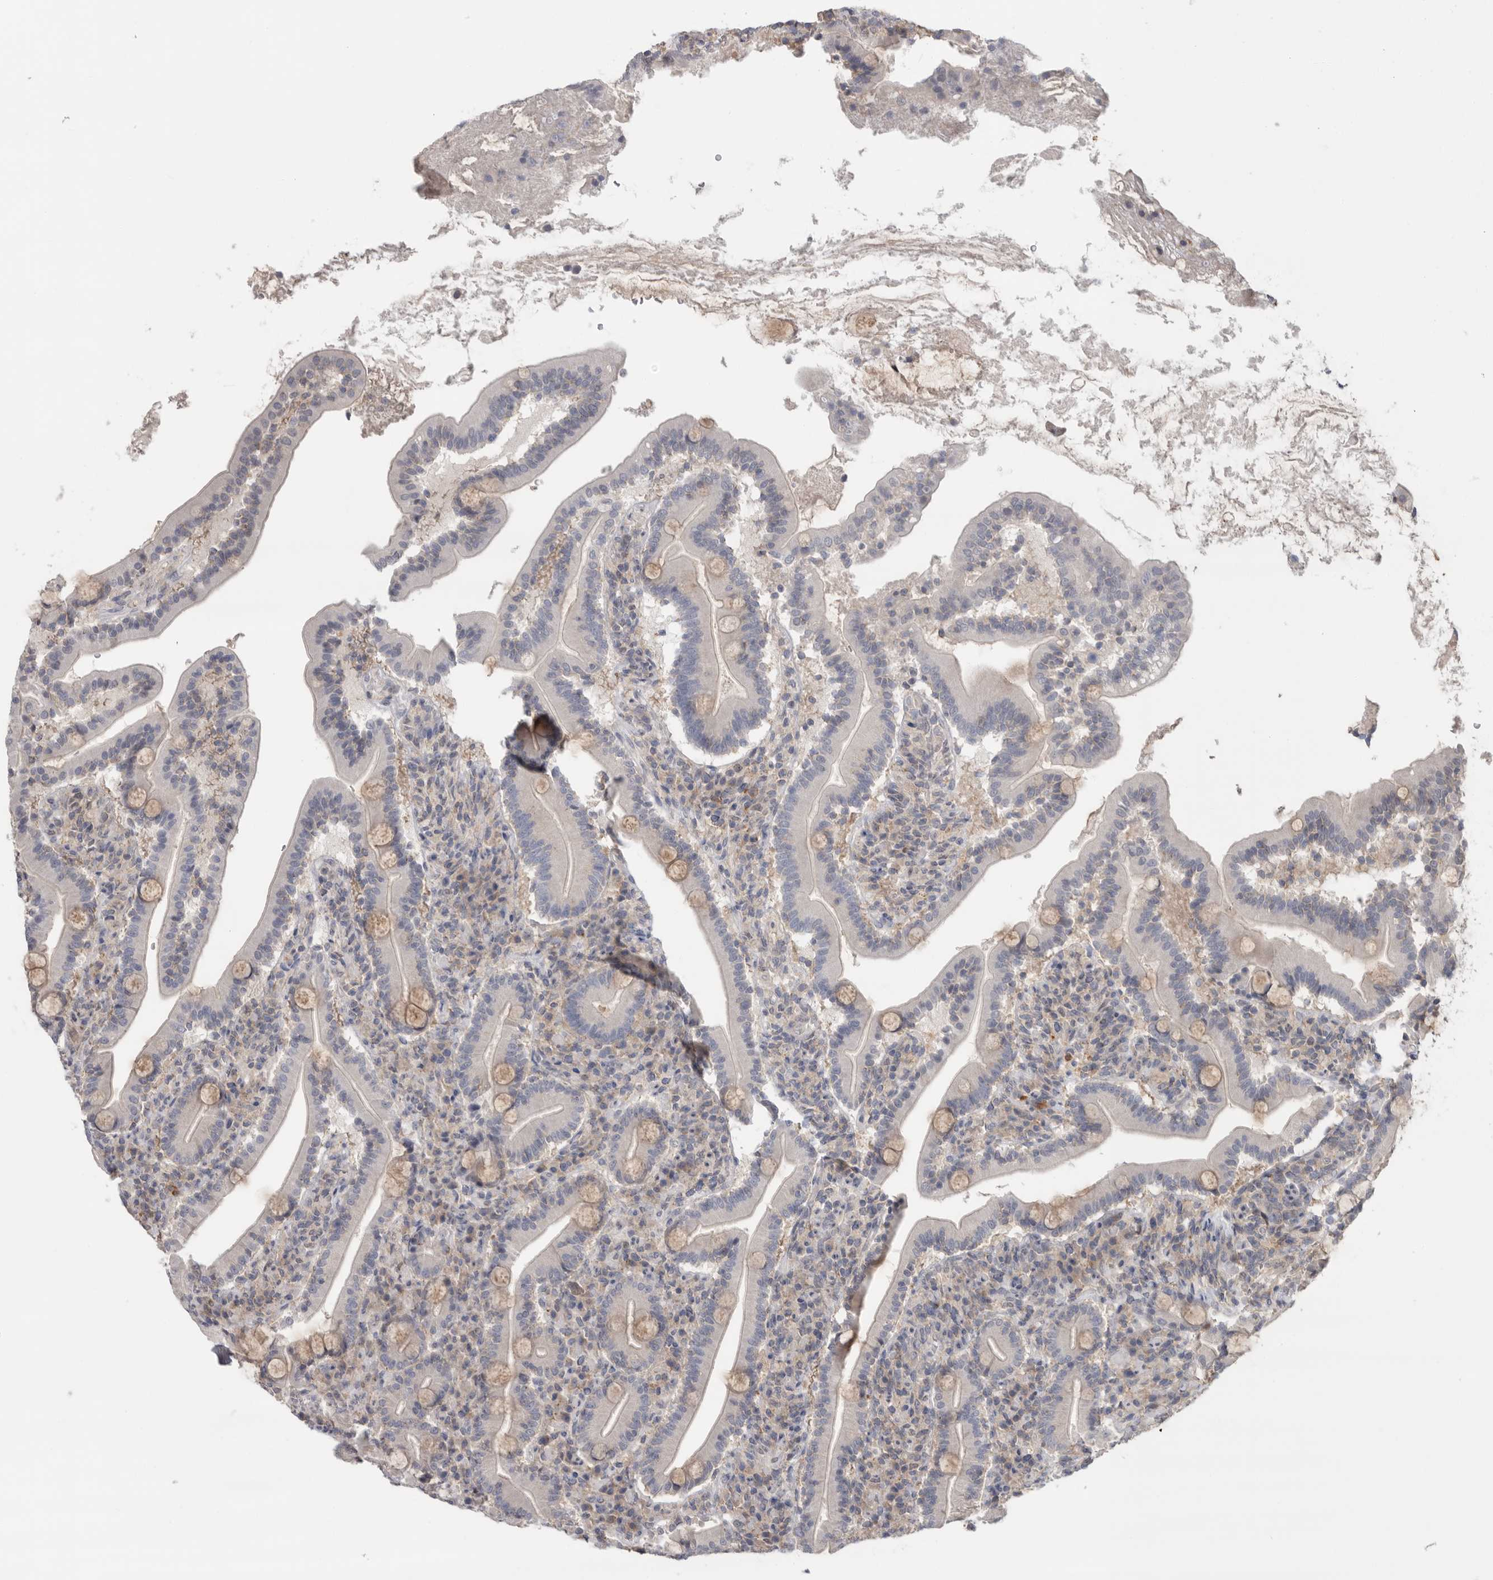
{"staining": {"intensity": "weak", "quantity": "25%-75%", "location": "cytoplasmic/membranous"}, "tissue": "duodenum", "cell_type": "Glandular cells", "image_type": "normal", "snomed": [{"axis": "morphology", "description": "Normal tissue, NOS"}, {"axis": "topography", "description": "Duodenum"}], "caption": "IHC (DAB (3,3'-diaminobenzidine)) staining of benign duodenum displays weak cytoplasmic/membranous protein positivity in about 25%-75% of glandular cells. Using DAB (3,3'-diaminobenzidine) (brown) and hematoxylin (blue) stains, captured at high magnification using brightfield microscopy.", "gene": "KLK5", "patient": {"sex": "male", "age": 35}}